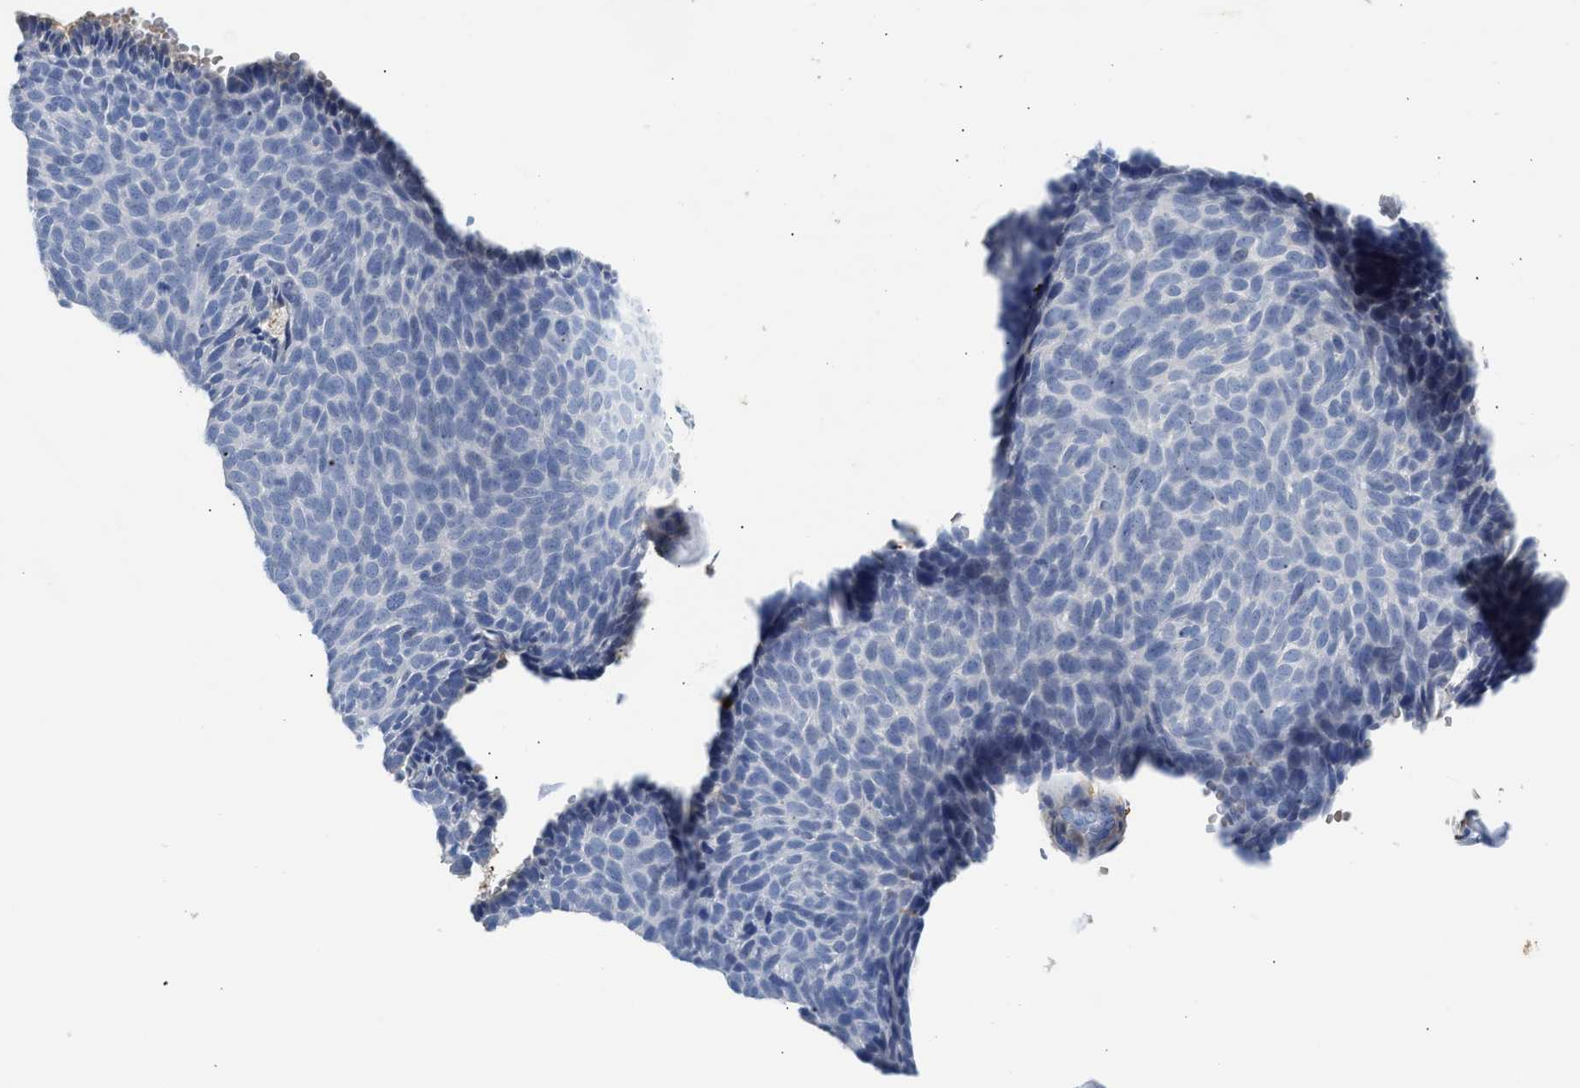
{"staining": {"intensity": "negative", "quantity": "none", "location": "none"}, "tissue": "skin cancer", "cell_type": "Tumor cells", "image_type": "cancer", "snomed": [{"axis": "morphology", "description": "Basal cell carcinoma"}, {"axis": "topography", "description": "Skin"}], "caption": "Tumor cells are negative for protein expression in human skin basal cell carcinoma.", "gene": "SLIT2", "patient": {"sex": "male", "age": 61}}